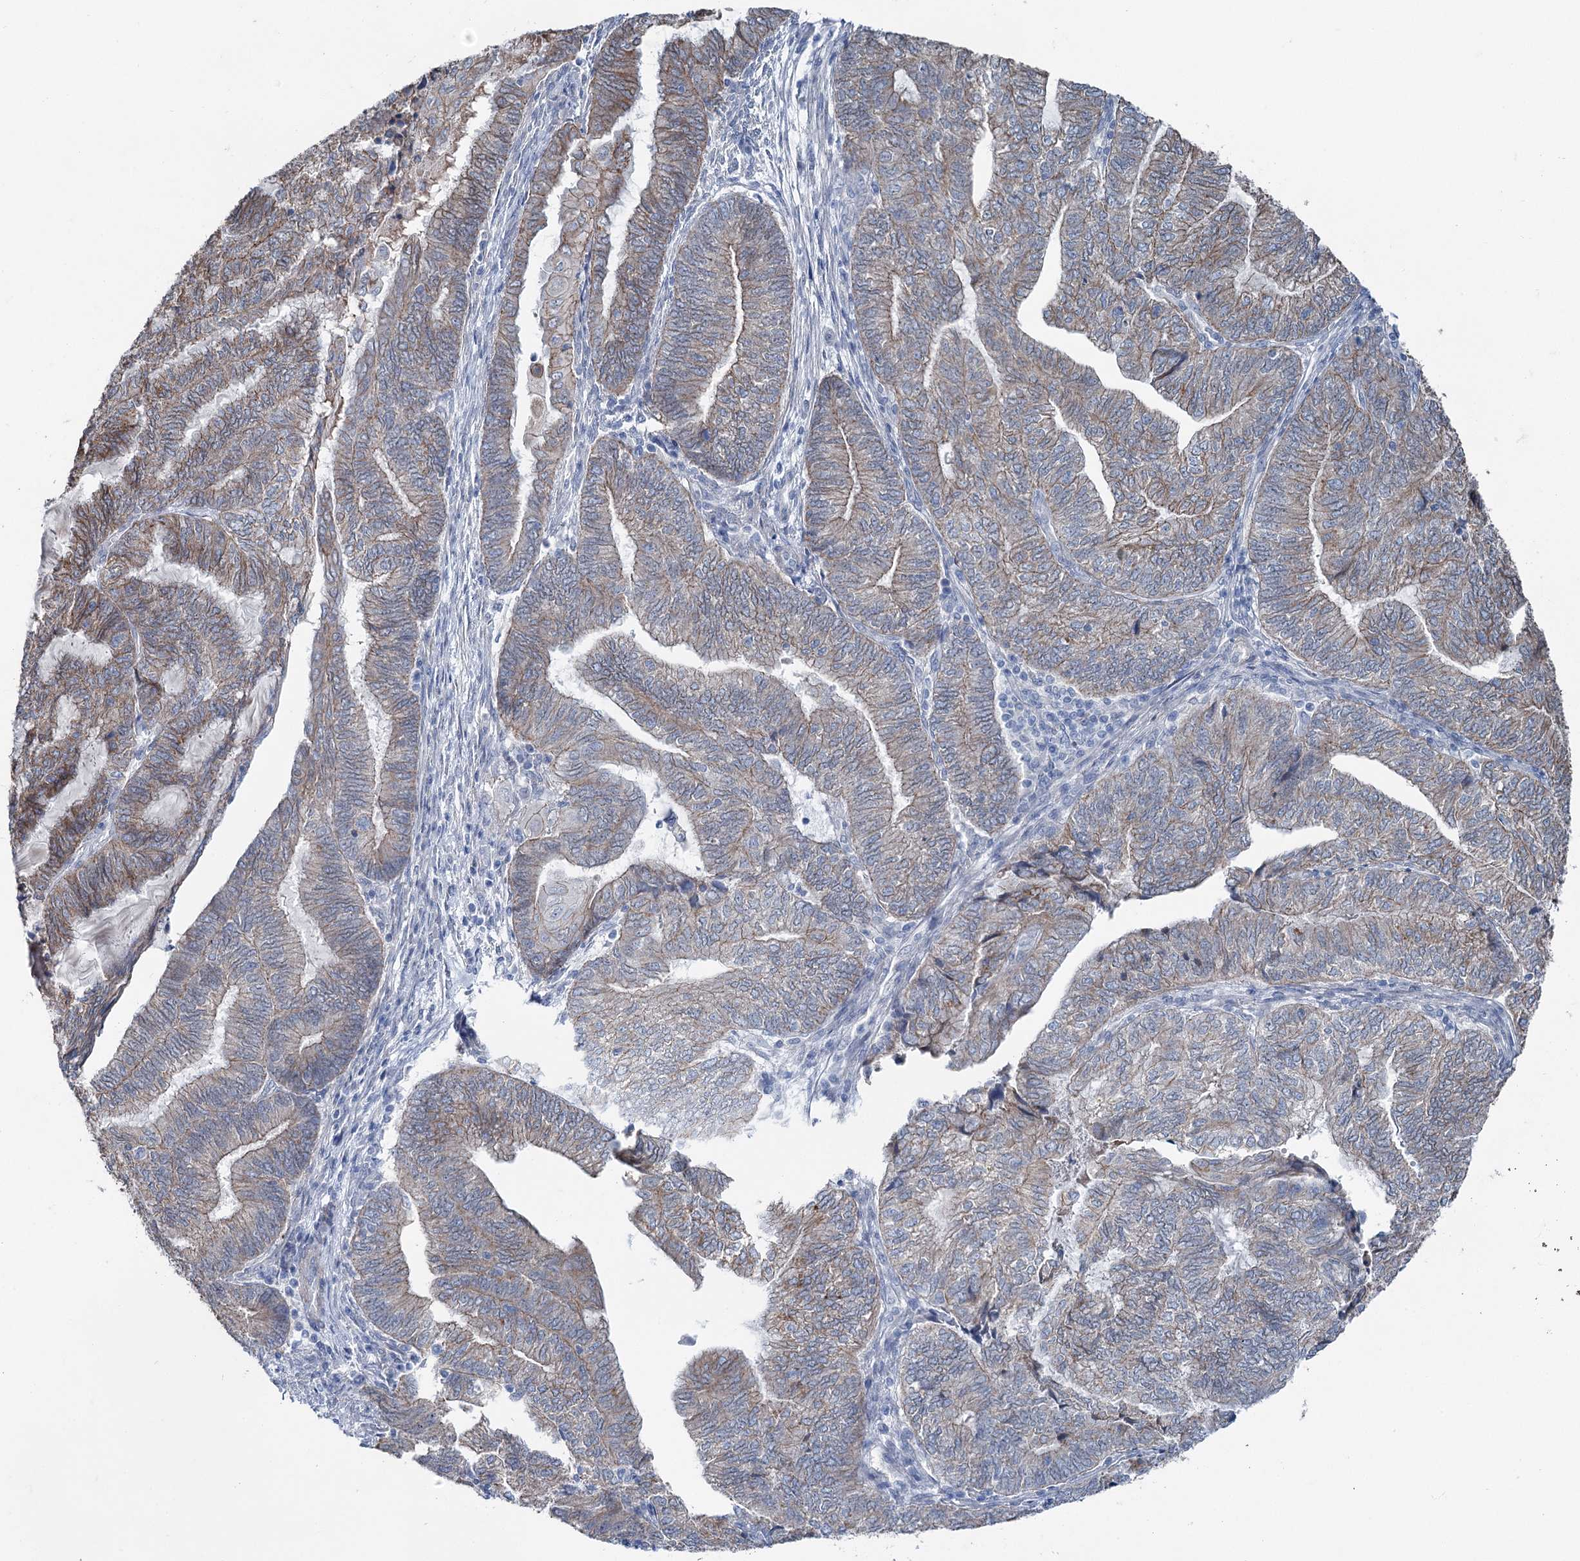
{"staining": {"intensity": "moderate", "quantity": "25%-75%", "location": "cytoplasmic/membranous"}, "tissue": "endometrial cancer", "cell_type": "Tumor cells", "image_type": "cancer", "snomed": [{"axis": "morphology", "description": "Adenocarcinoma, NOS"}, {"axis": "topography", "description": "Uterus"}, {"axis": "topography", "description": "Endometrium"}], "caption": "DAB immunohistochemical staining of endometrial cancer shows moderate cytoplasmic/membranous protein expression in approximately 25%-75% of tumor cells. Nuclei are stained in blue.", "gene": "FAM120B", "patient": {"sex": "female", "age": 70}}